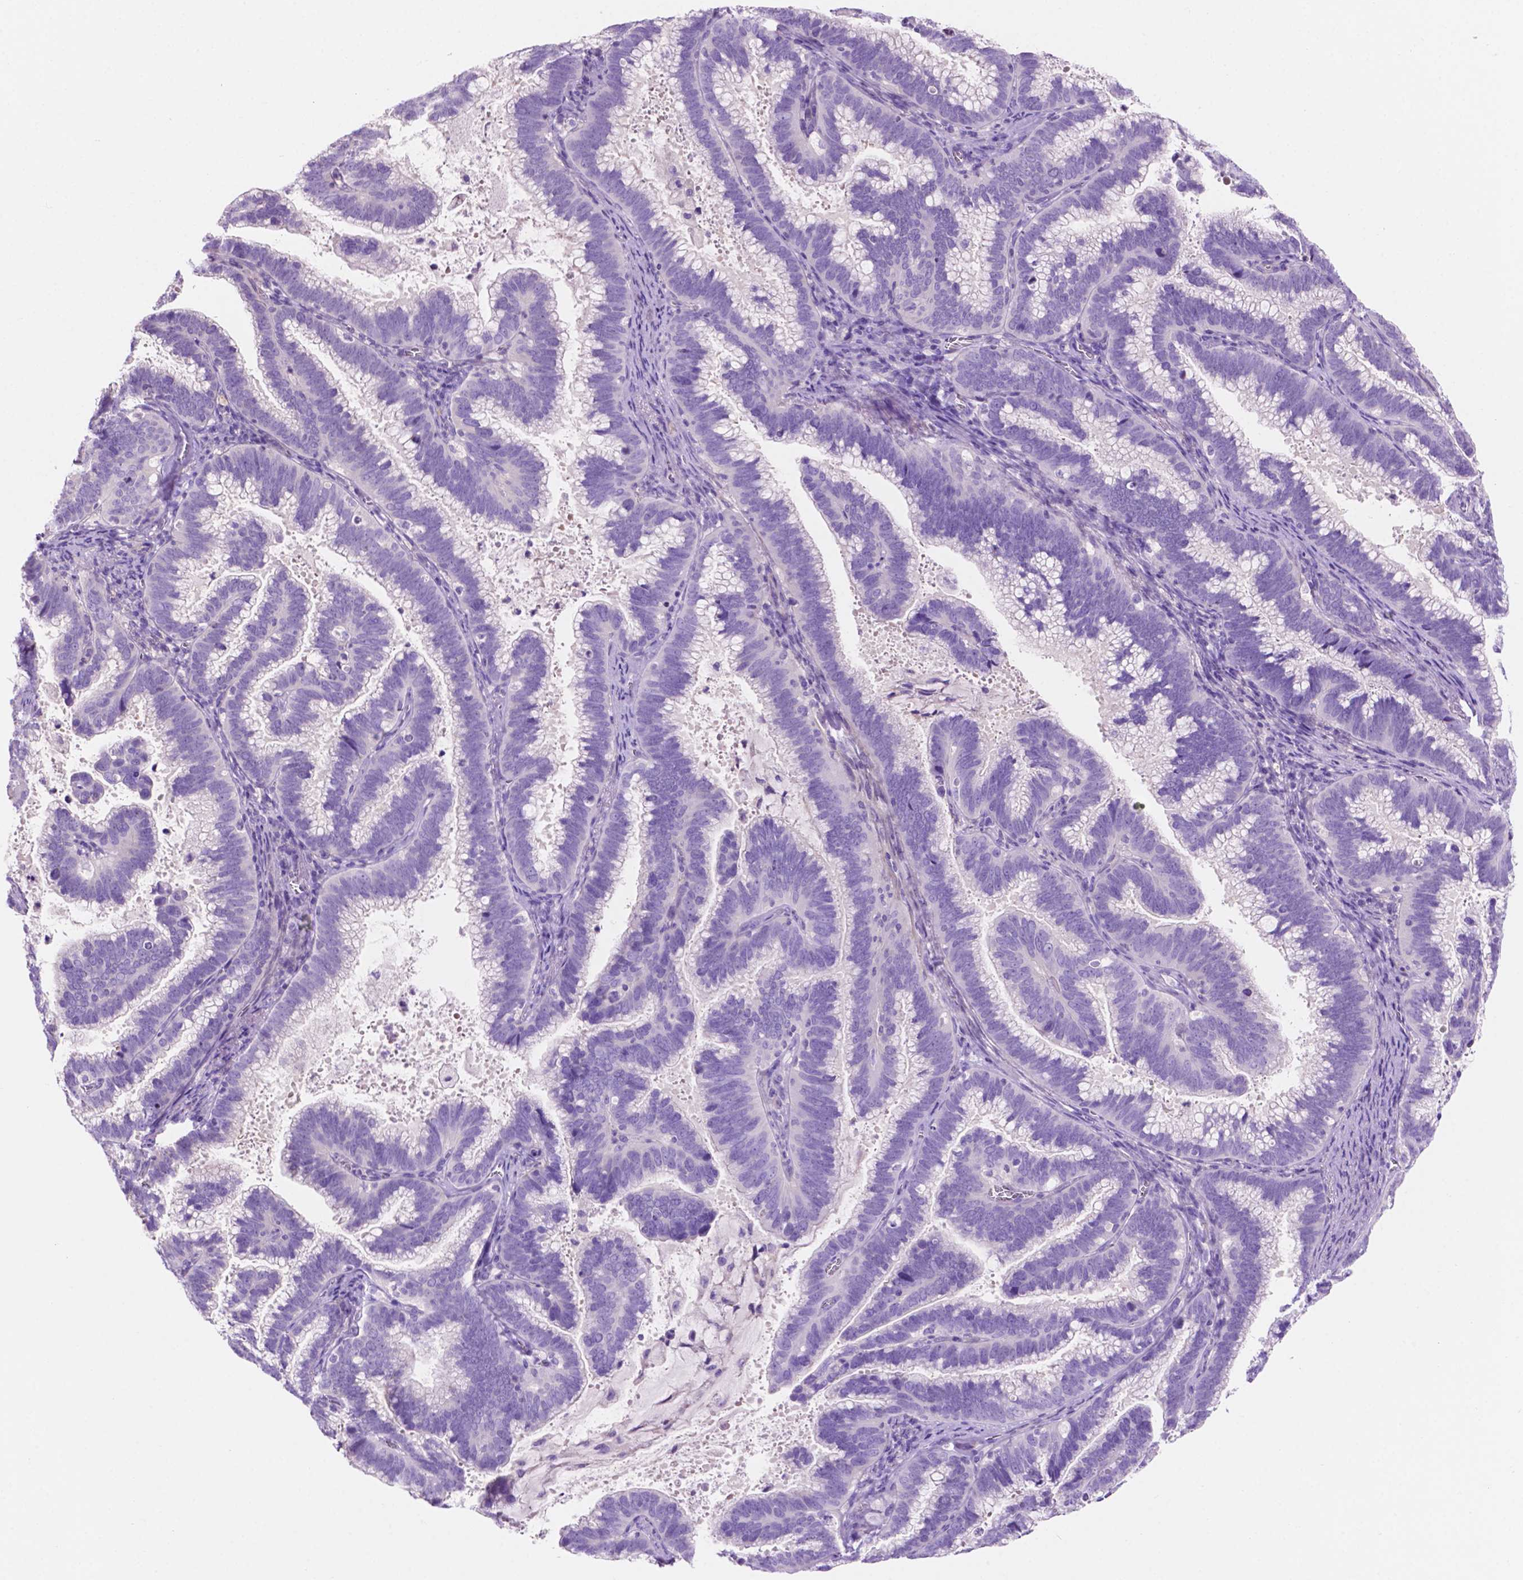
{"staining": {"intensity": "negative", "quantity": "none", "location": "none"}, "tissue": "cervical cancer", "cell_type": "Tumor cells", "image_type": "cancer", "snomed": [{"axis": "morphology", "description": "Adenocarcinoma, NOS"}, {"axis": "topography", "description": "Cervix"}], "caption": "DAB immunohistochemical staining of human cervical cancer displays no significant expression in tumor cells.", "gene": "IGFN1", "patient": {"sex": "female", "age": 61}}